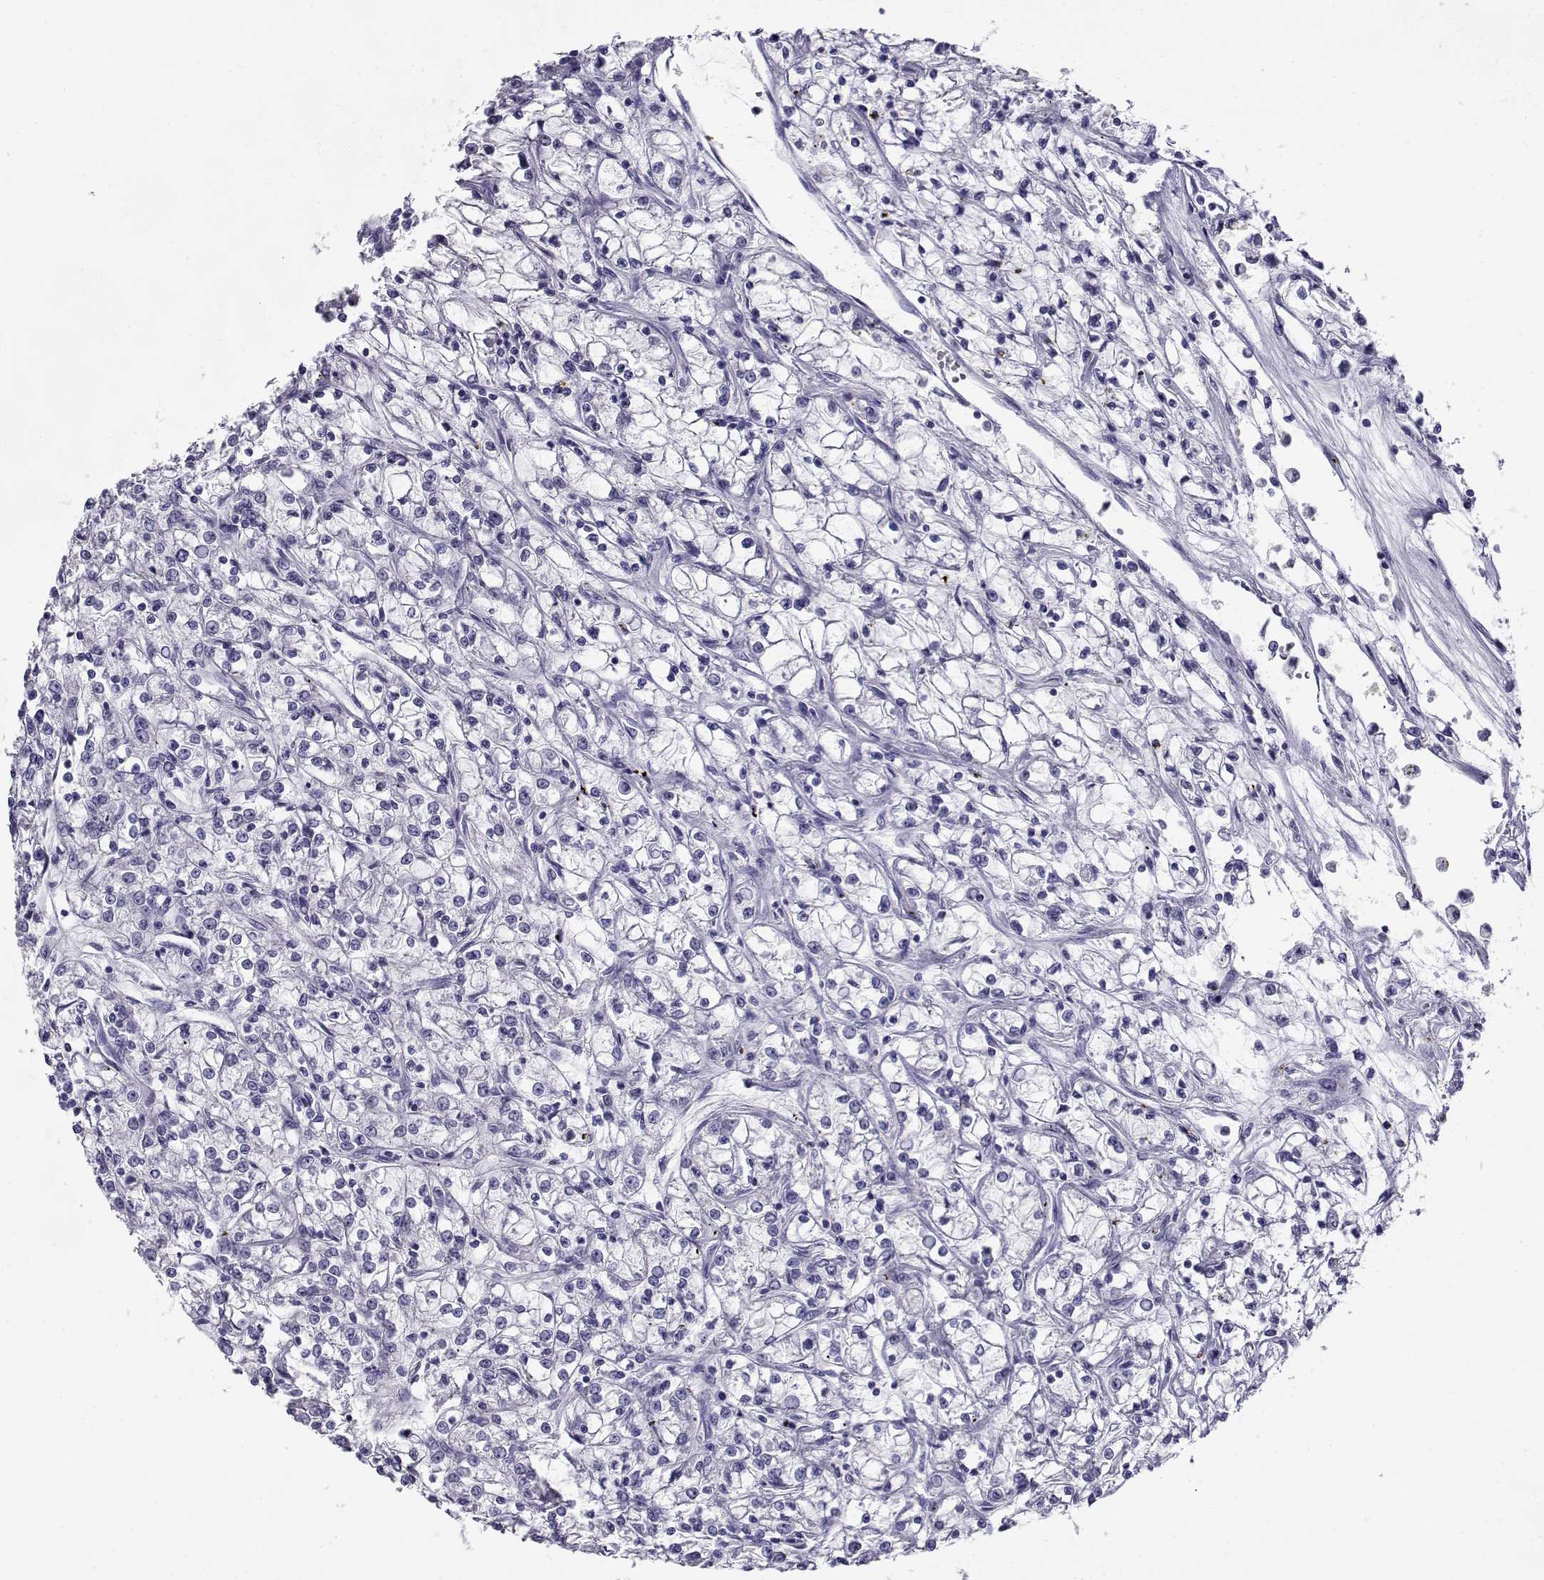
{"staining": {"intensity": "negative", "quantity": "none", "location": "none"}, "tissue": "renal cancer", "cell_type": "Tumor cells", "image_type": "cancer", "snomed": [{"axis": "morphology", "description": "Adenocarcinoma, NOS"}, {"axis": "topography", "description": "Kidney"}], "caption": "This is an IHC histopathology image of human adenocarcinoma (renal). There is no expression in tumor cells.", "gene": "CABS1", "patient": {"sex": "female", "age": 59}}